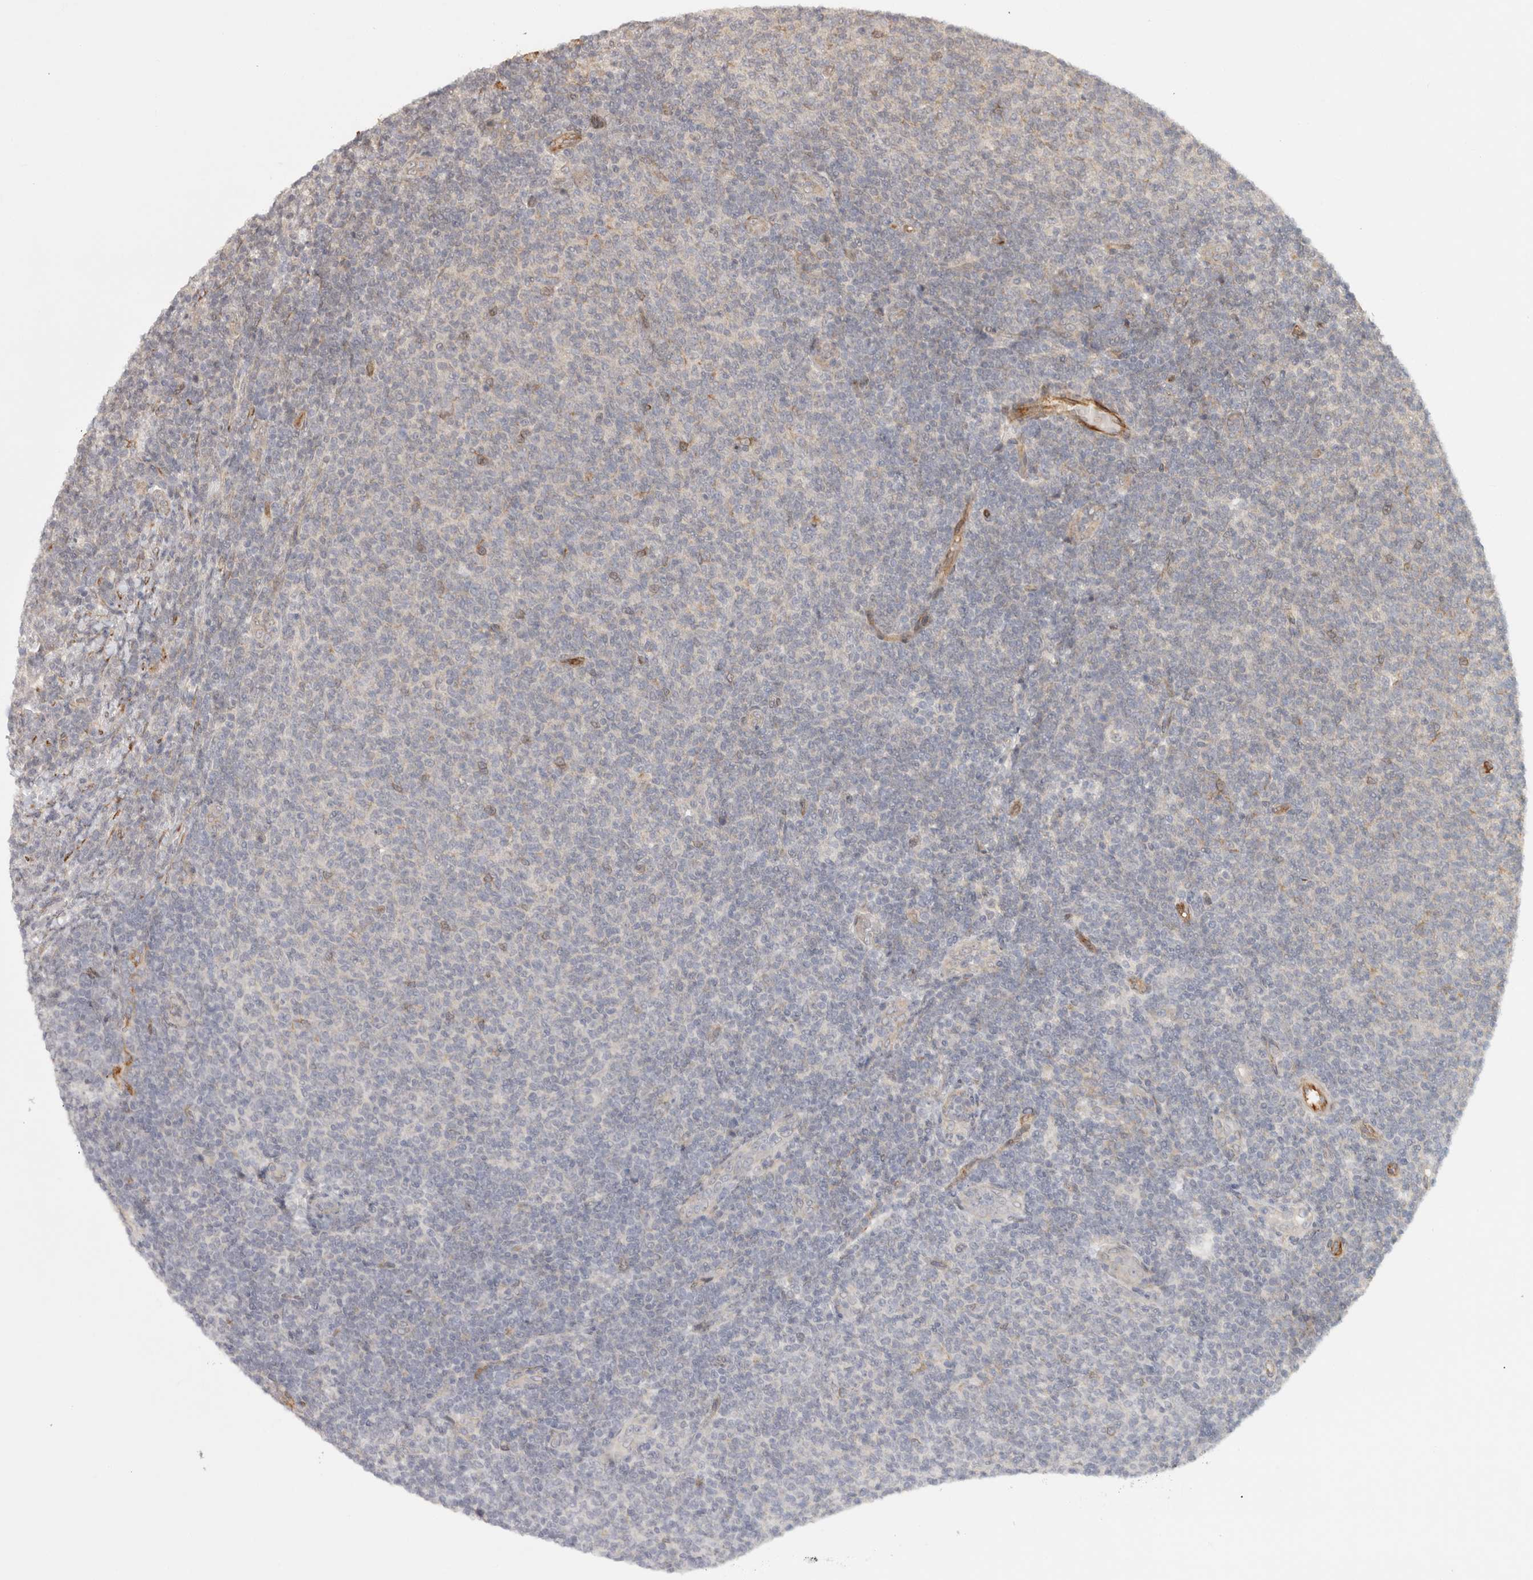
{"staining": {"intensity": "negative", "quantity": "none", "location": "none"}, "tissue": "lymphoma", "cell_type": "Tumor cells", "image_type": "cancer", "snomed": [{"axis": "morphology", "description": "Malignant lymphoma, non-Hodgkin's type, Low grade"}, {"axis": "topography", "description": "Lymph node"}], "caption": "Histopathology image shows no protein expression in tumor cells of lymphoma tissue. The staining is performed using DAB (3,3'-diaminobenzidine) brown chromogen with nuclei counter-stained in using hematoxylin.", "gene": "ZNF318", "patient": {"sex": "male", "age": 66}}